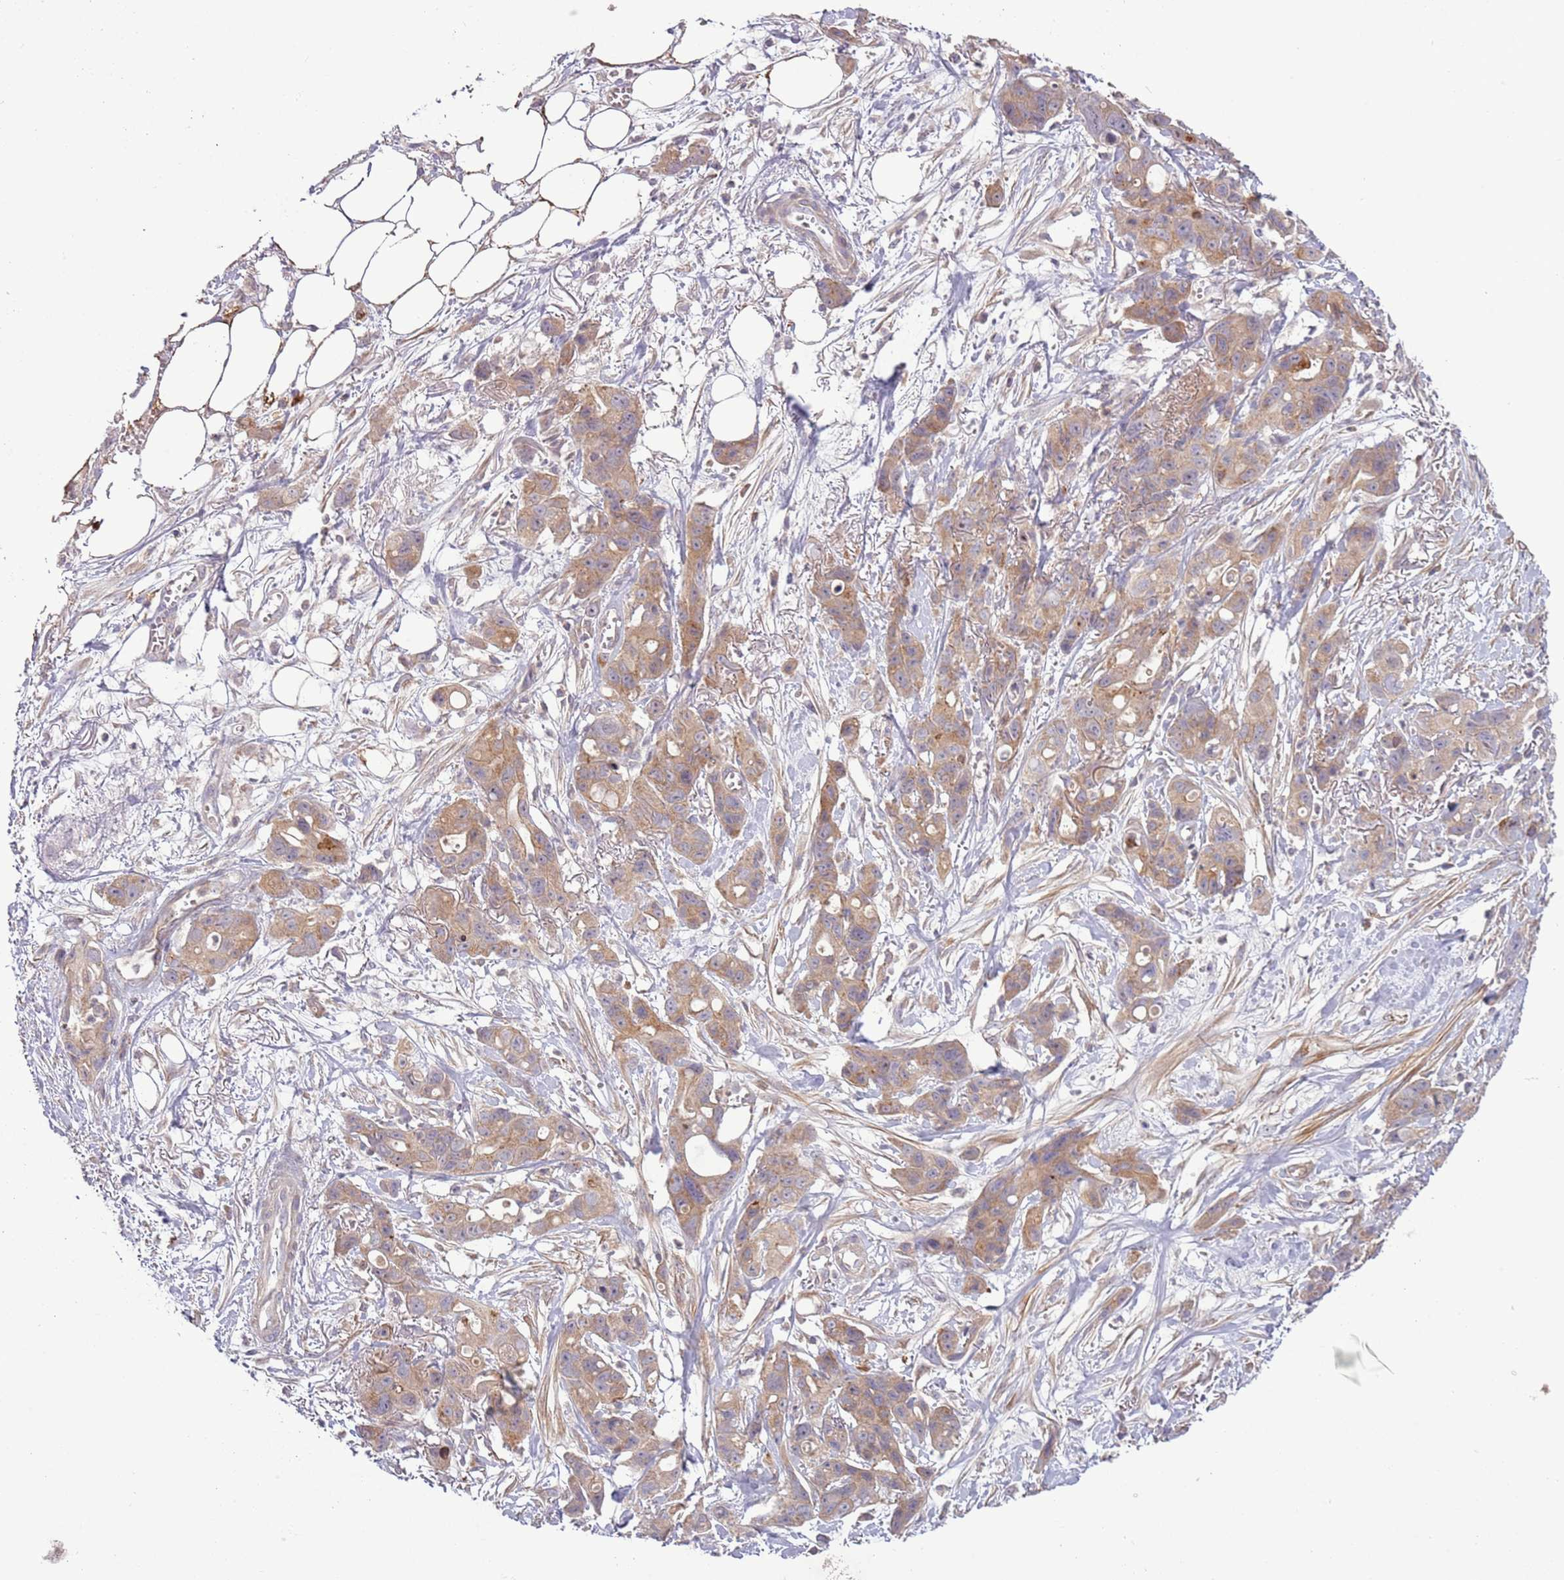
{"staining": {"intensity": "moderate", "quantity": ">75%", "location": "cytoplasmic/membranous"}, "tissue": "ovarian cancer", "cell_type": "Tumor cells", "image_type": "cancer", "snomed": [{"axis": "morphology", "description": "Cystadenocarcinoma, mucinous, NOS"}, {"axis": "topography", "description": "Ovary"}], "caption": "IHC micrograph of neoplastic tissue: human ovarian cancer (mucinous cystadenocarcinoma) stained using immunohistochemistry (IHC) demonstrates medium levels of moderate protein expression localized specifically in the cytoplasmic/membranous of tumor cells, appearing as a cytoplasmic/membranous brown color.", "gene": "DTD2", "patient": {"sex": "female", "age": 70}}